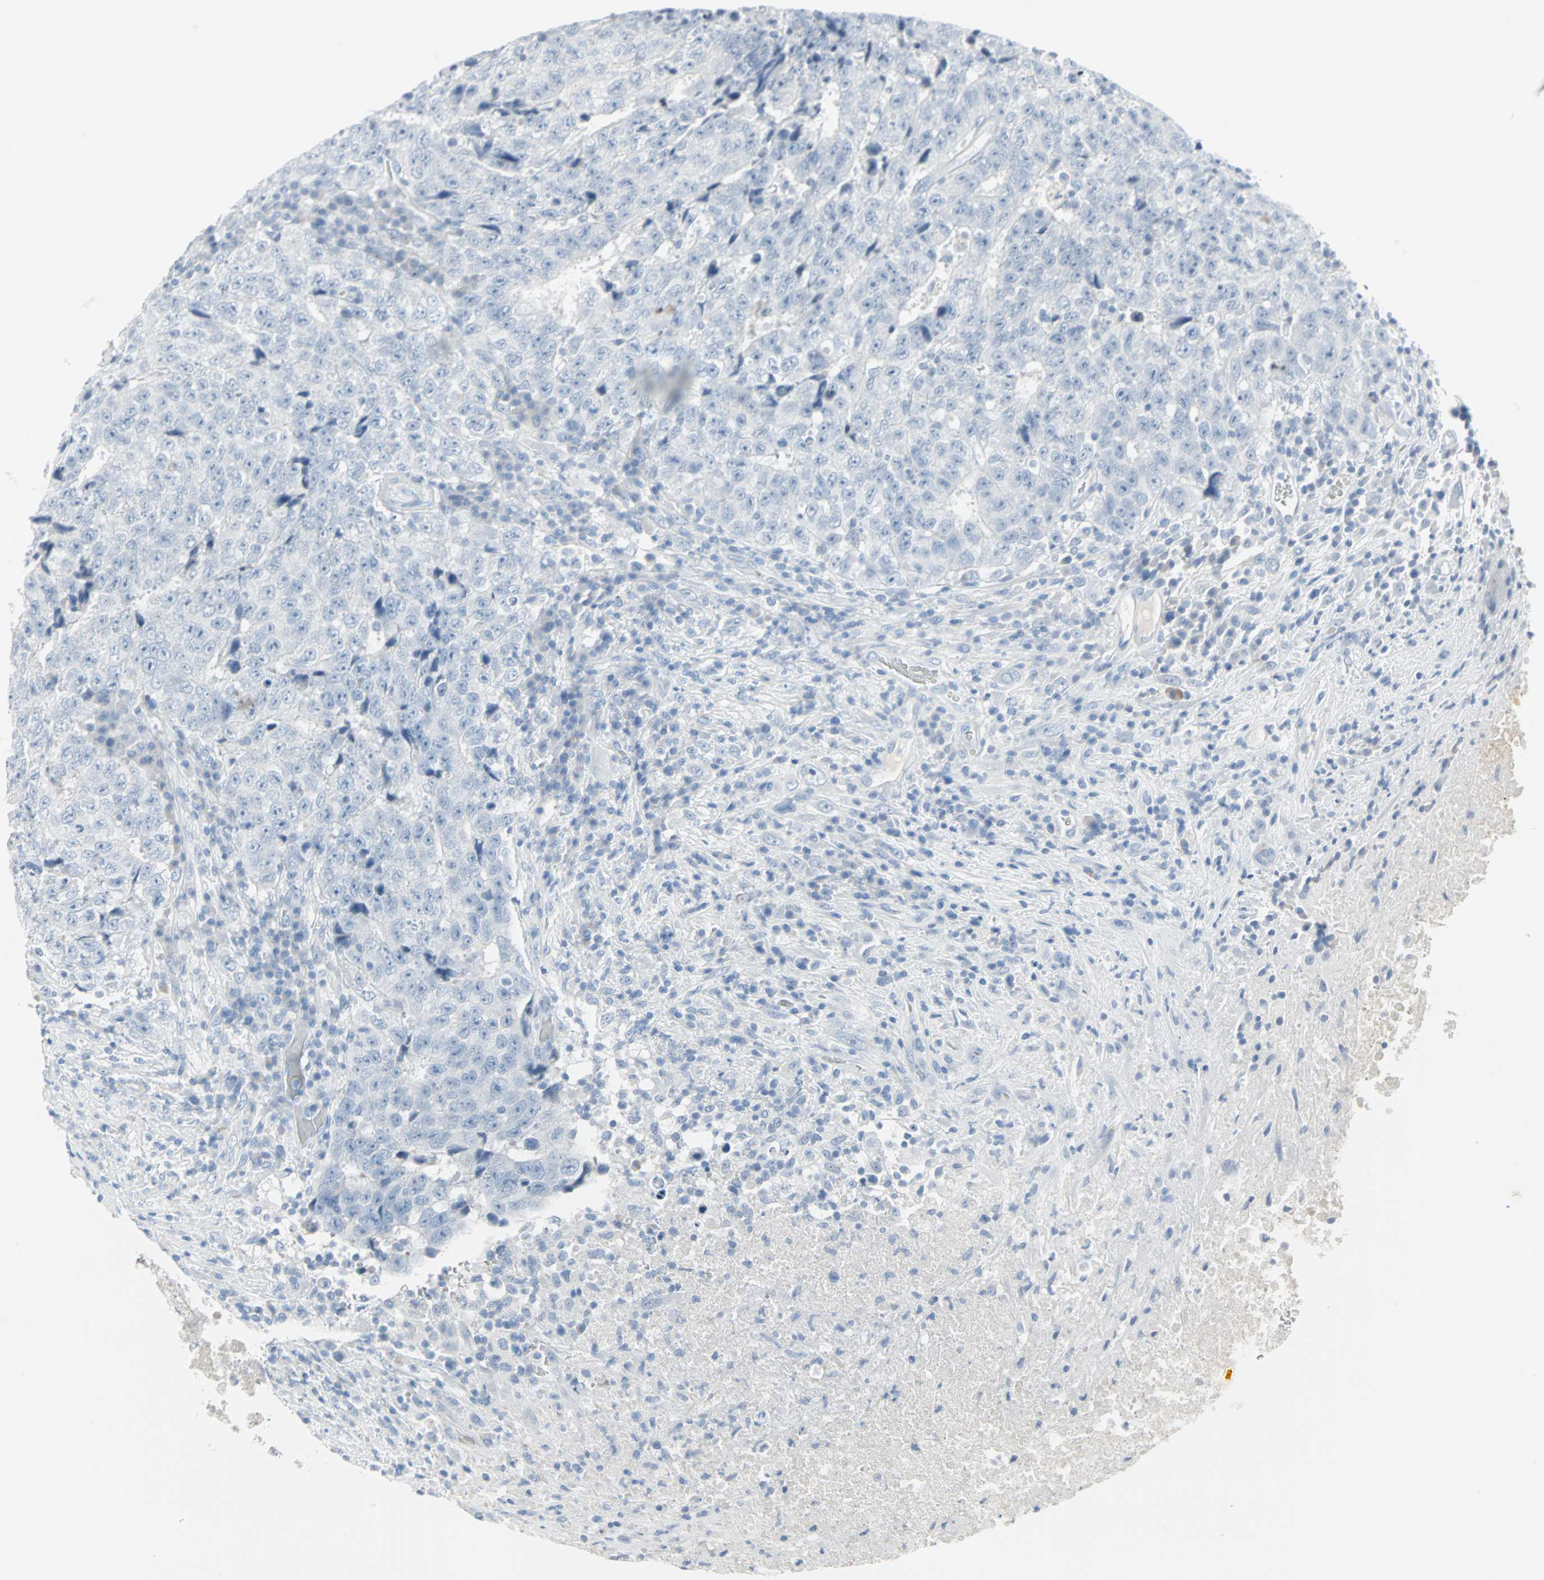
{"staining": {"intensity": "negative", "quantity": "none", "location": "none"}, "tissue": "testis cancer", "cell_type": "Tumor cells", "image_type": "cancer", "snomed": [{"axis": "morphology", "description": "Necrosis, NOS"}, {"axis": "morphology", "description": "Carcinoma, Embryonal, NOS"}, {"axis": "topography", "description": "Testis"}], "caption": "DAB immunohistochemical staining of testis cancer (embryonal carcinoma) shows no significant positivity in tumor cells.", "gene": "STX1A", "patient": {"sex": "male", "age": 19}}